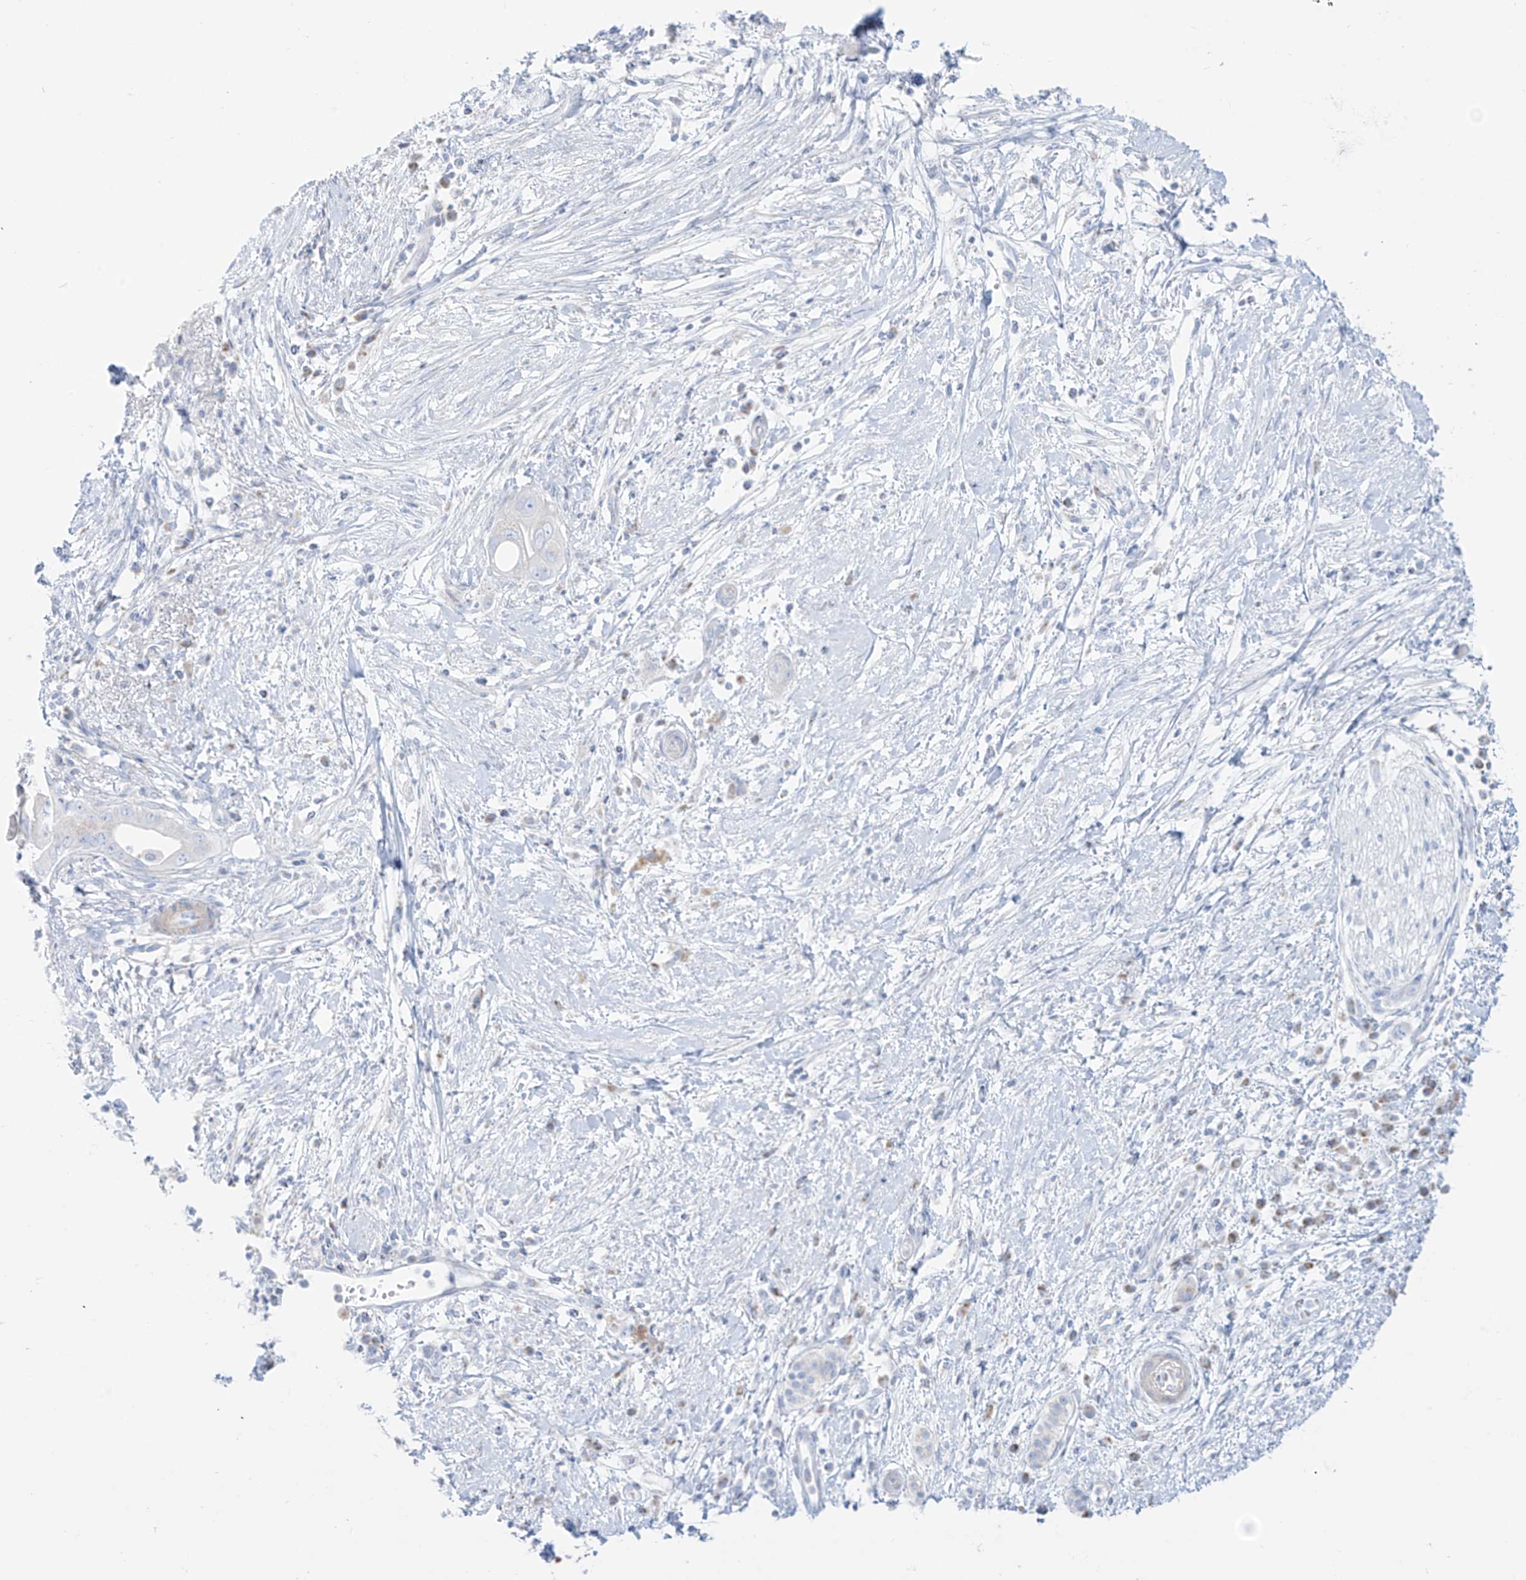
{"staining": {"intensity": "negative", "quantity": "none", "location": "none"}, "tissue": "pancreatic cancer", "cell_type": "Tumor cells", "image_type": "cancer", "snomed": [{"axis": "morphology", "description": "Adenocarcinoma, NOS"}, {"axis": "topography", "description": "Pancreas"}], "caption": "High magnification brightfield microscopy of pancreatic cancer (adenocarcinoma) stained with DAB (3,3'-diaminobenzidine) (brown) and counterstained with hematoxylin (blue): tumor cells show no significant positivity.", "gene": "SLC26A3", "patient": {"sex": "male", "age": 68}}